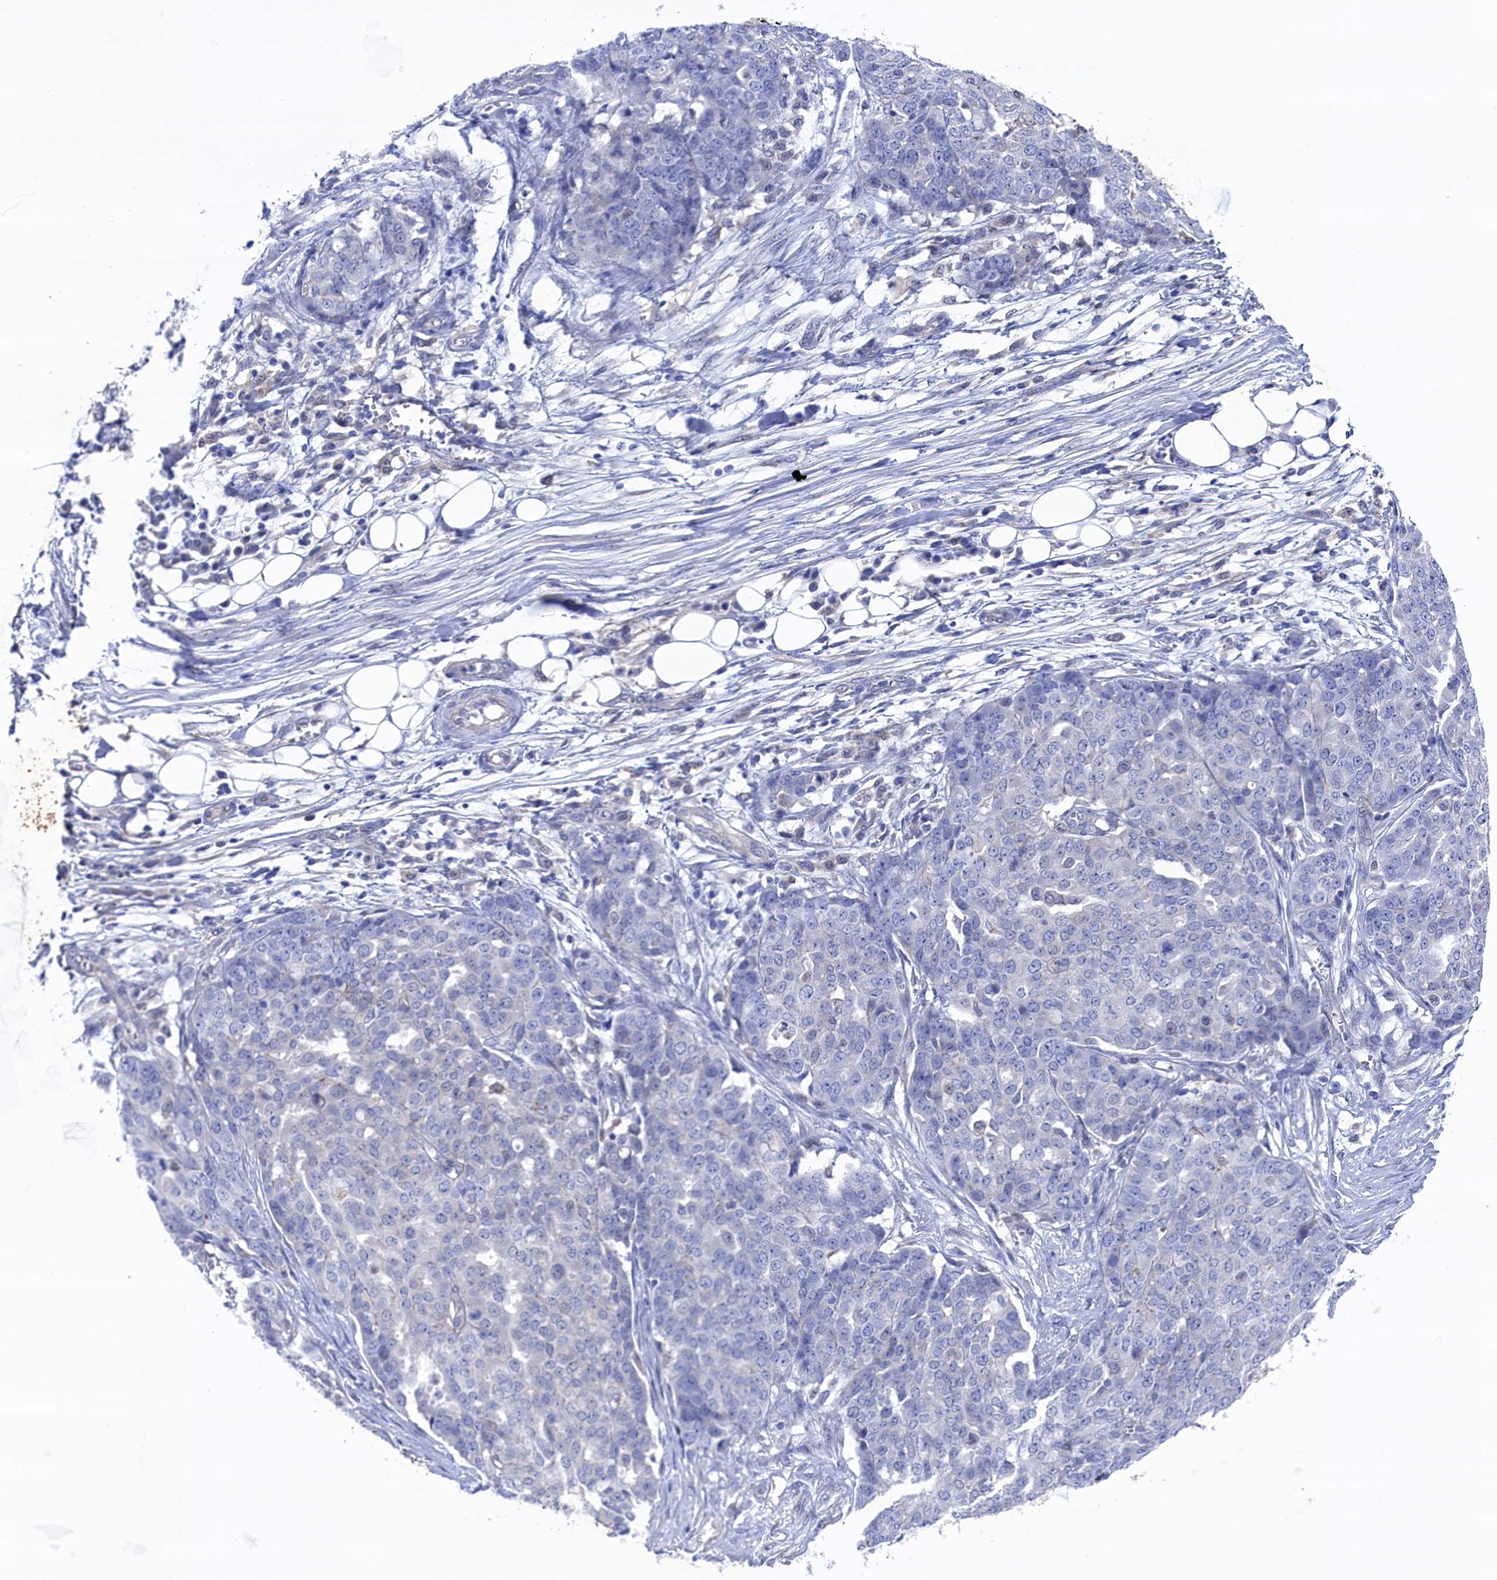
{"staining": {"intensity": "negative", "quantity": "none", "location": "none"}, "tissue": "ovarian cancer", "cell_type": "Tumor cells", "image_type": "cancer", "snomed": [{"axis": "morphology", "description": "Cystadenocarcinoma, serous, NOS"}, {"axis": "topography", "description": "Soft tissue"}, {"axis": "topography", "description": "Ovary"}], "caption": "Tumor cells show no significant protein positivity in ovarian cancer (serous cystadenocarcinoma).", "gene": "RNH1", "patient": {"sex": "female", "age": 57}}